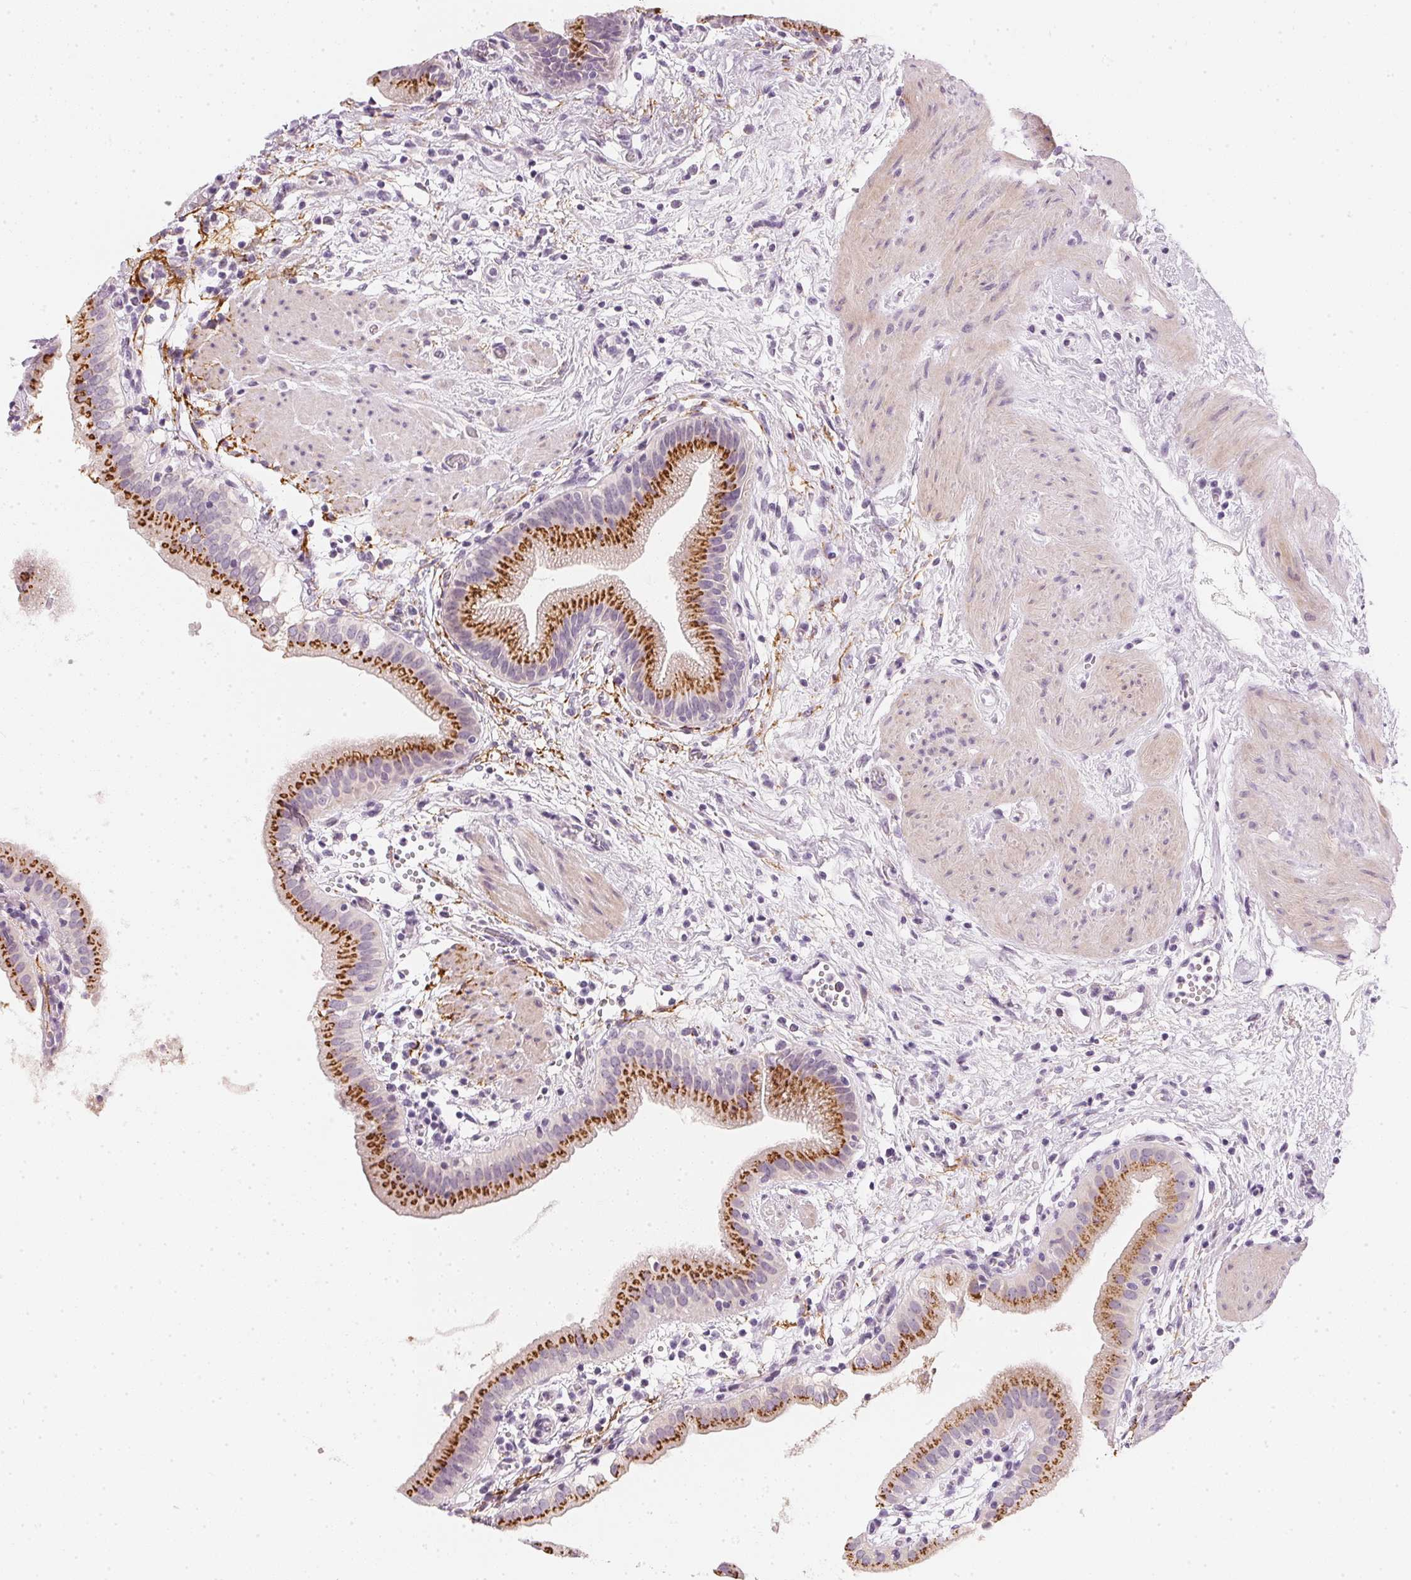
{"staining": {"intensity": "strong", "quantity": "25%-75%", "location": "cytoplasmic/membranous"}, "tissue": "gallbladder", "cell_type": "Glandular cells", "image_type": "normal", "snomed": [{"axis": "morphology", "description": "Normal tissue, NOS"}, {"axis": "topography", "description": "Gallbladder"}], "caption": "Gallbladder stained with a brown dye shows strong cytoplasmic/membranous positive positivity in about 25%-75% of glandular cells.", "gene": "CHST4", "patient": {"sex": "female", "age": 65}}